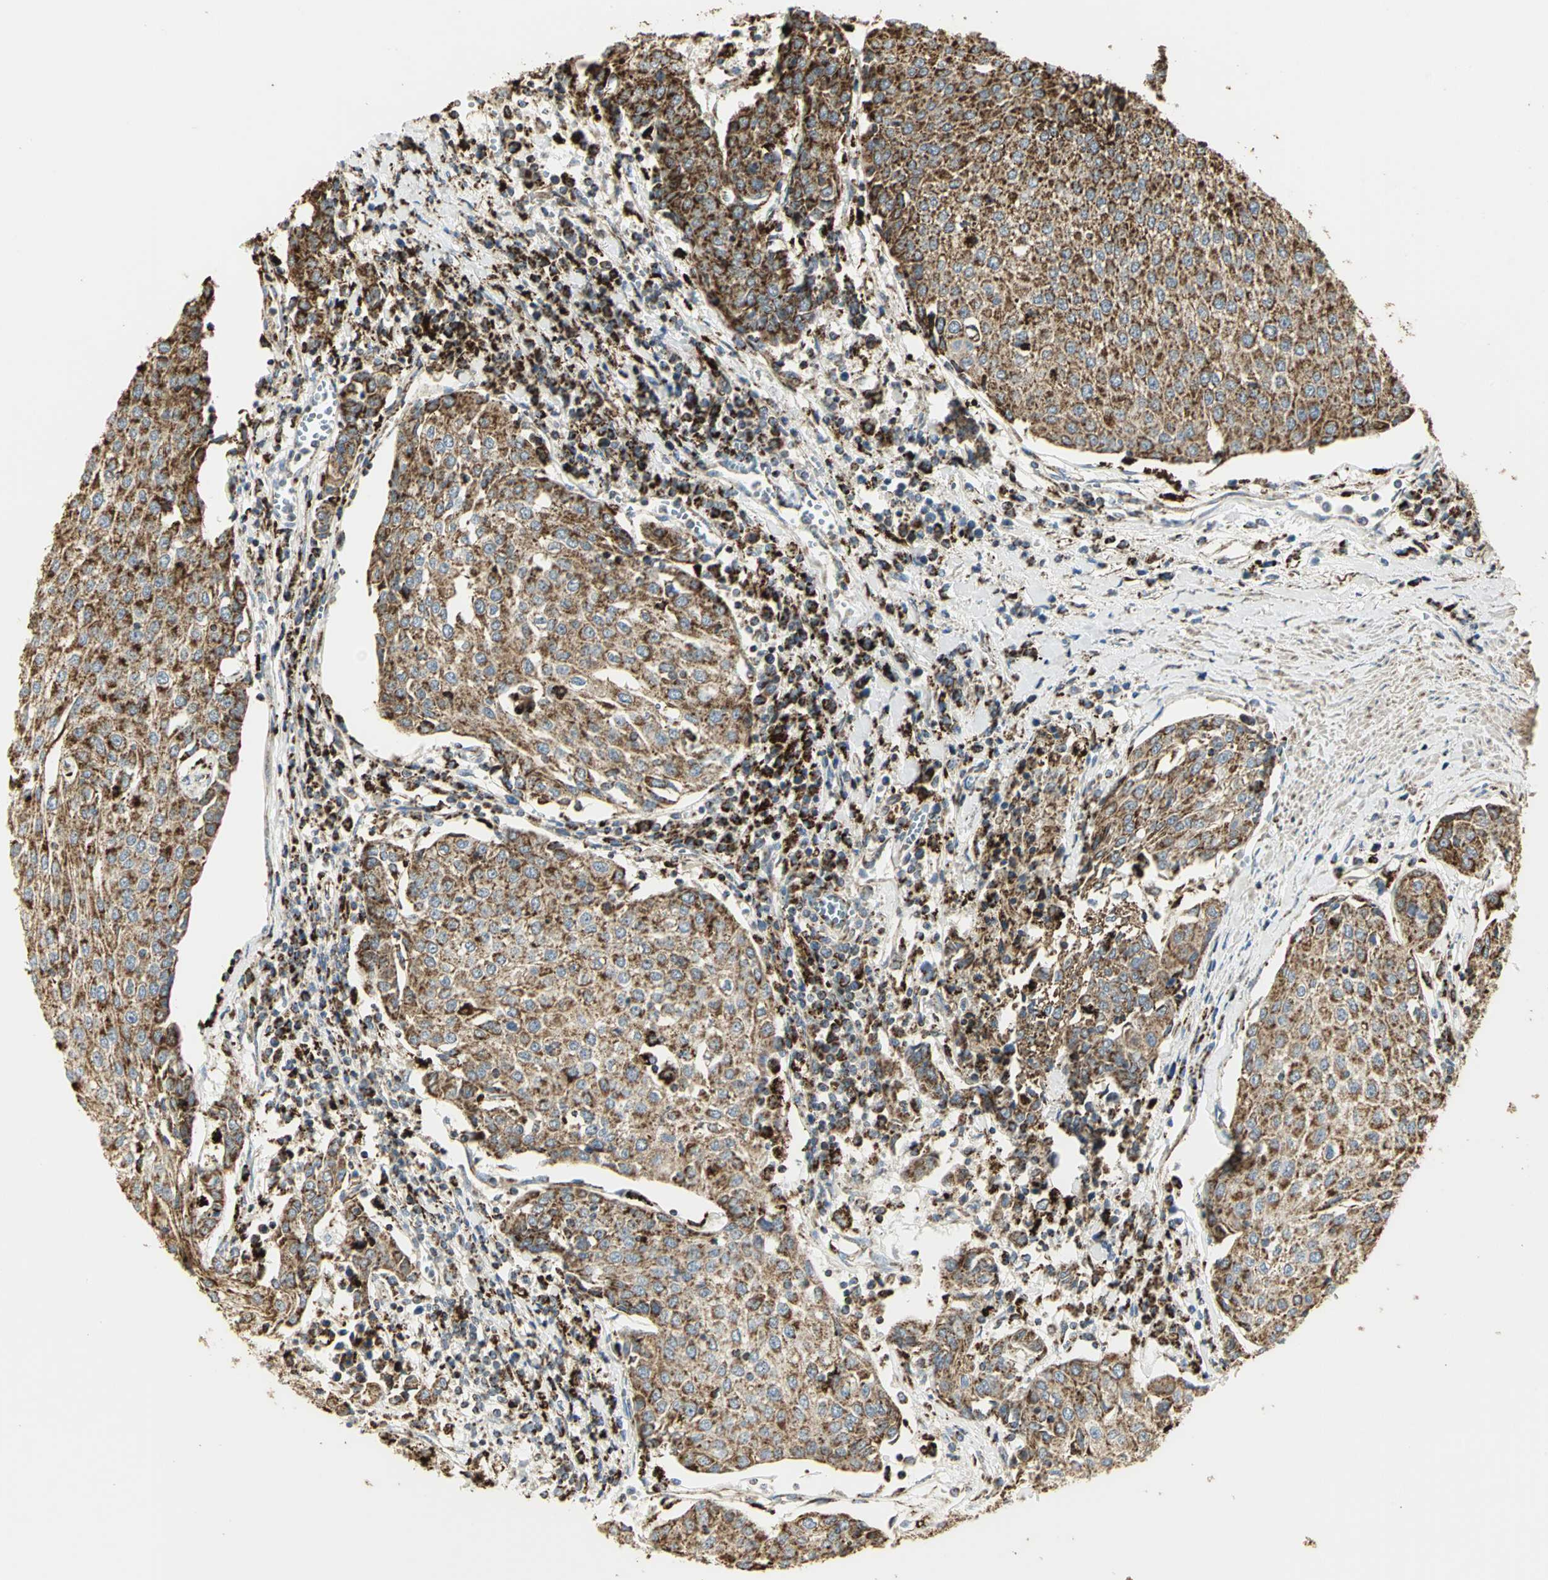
{"staining": {"intensity": "strong", "quantity": ">75%", "location": "cytoplasmic/membranous"}, "tissue": "urothelial cancer", "cell_type": "Tumor cells", "image_type": "cancer", "snomed": [{"axis": "morphology", "description": "Urothelial carcinoma, High grade"}, {"axis": "topography", "description": "Urinary bladder"}], "caption": "Tumor cells display high levels of strong cytoplasmic/membranous positivity in about >75% of cells in urothelial carcinoma (high-grade). (Stains: DAB in brown, nuclei in blue, Microscopy: brightfield microscopy at high magnification).", "gene": "VDAC1", "patient": {"sex": "female", "age": 85}}